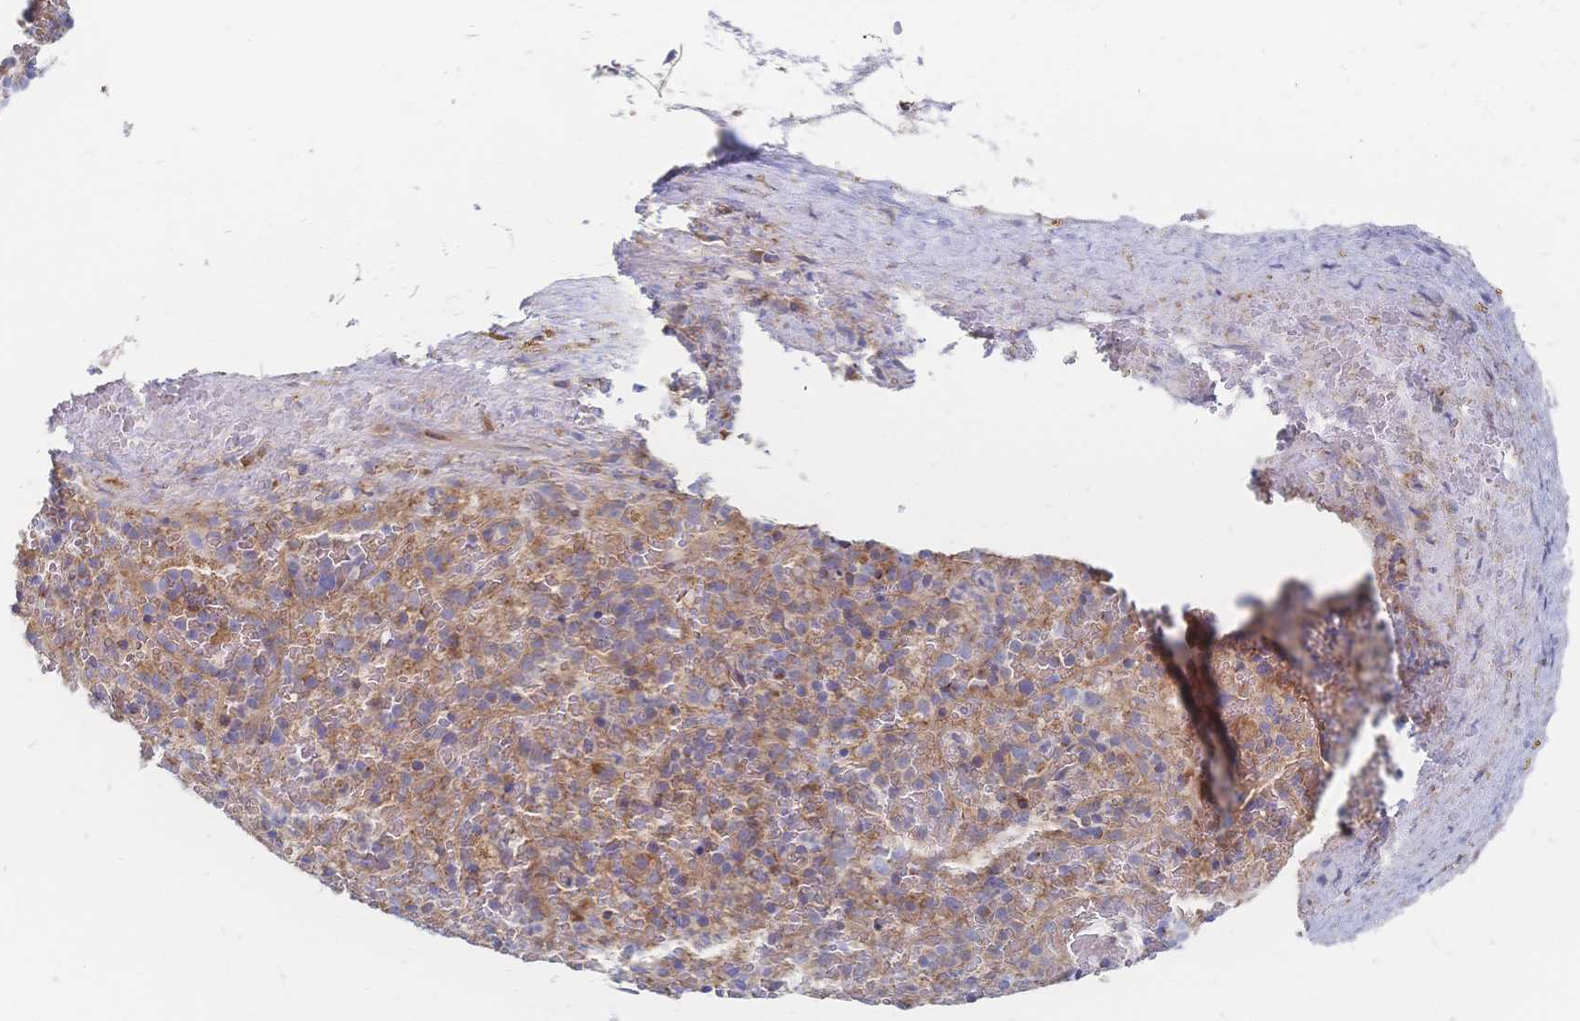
{"staining": {"intensity": "weak", "quantity": ">75%", "location": "cytoplasmic/membranous"}, "tissue": "spleen", "cell_type": "Cells in red pulp", "image_type": "normal", "snomed": [{"axis": "morphology", "description": "Normal tissue, NOS"}, {"axis": "topography", "description": "Spleen"}], "caption": "This photomicrograph demonstrates immunohistochemistry staining of unremarkable human spleen, with low weak cytoplasmic/membranous expression in about >75% of cells in red pulp.", "gene": "SORBS1", "patient": {"sex": "female", "age": 50}}